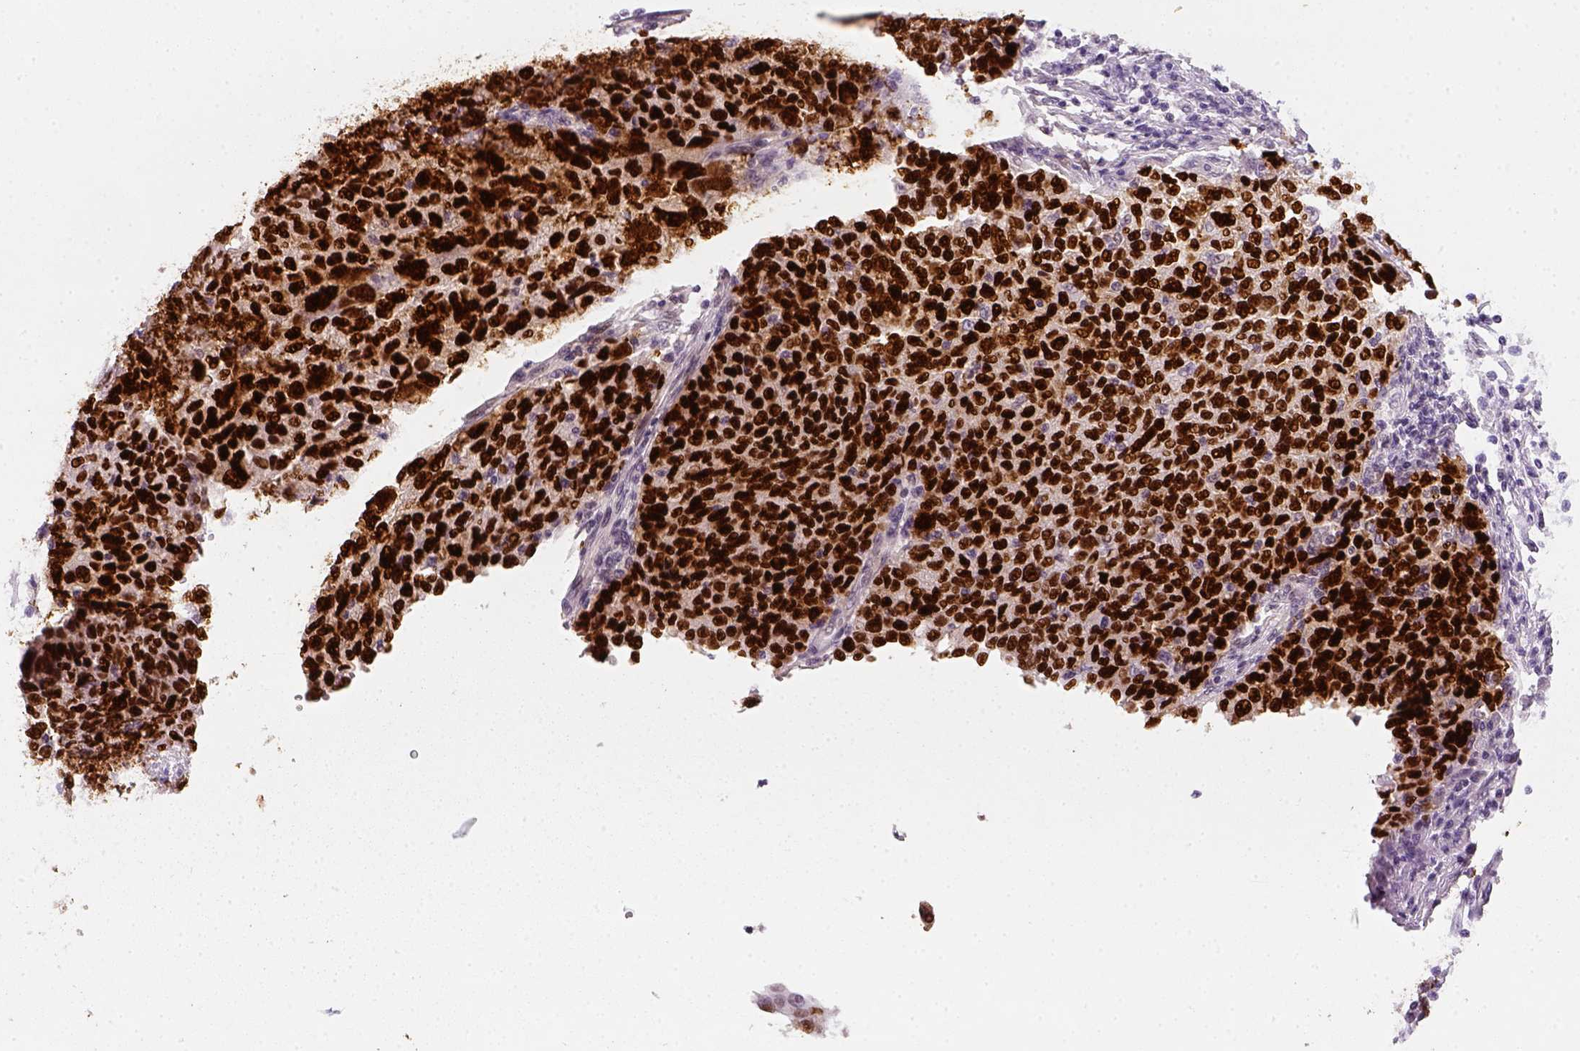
{"staining": {"intensity": "strong", "quantity": ">75%", "location": "nuclear"}, "tissue": "ovarian cancer", "cell_type": "Tumor cells", "image_type": "cancer", "snomed": [{"axis": "morphology", "description": "Carcinoma, endometroid"}, {"axis": "topography", "description": "Ovary"}], "caption": "High-magnification brightfield microscopy of endometroid carcinoma (ovarian) stained with DAB (brown) and counterstained with hematoxylin (blue). tumor cells exhibit strong nuclear positivity is present in about>75% of cells.", "gene": "TP53", "patient": {"sex": "female", "age": 58}}